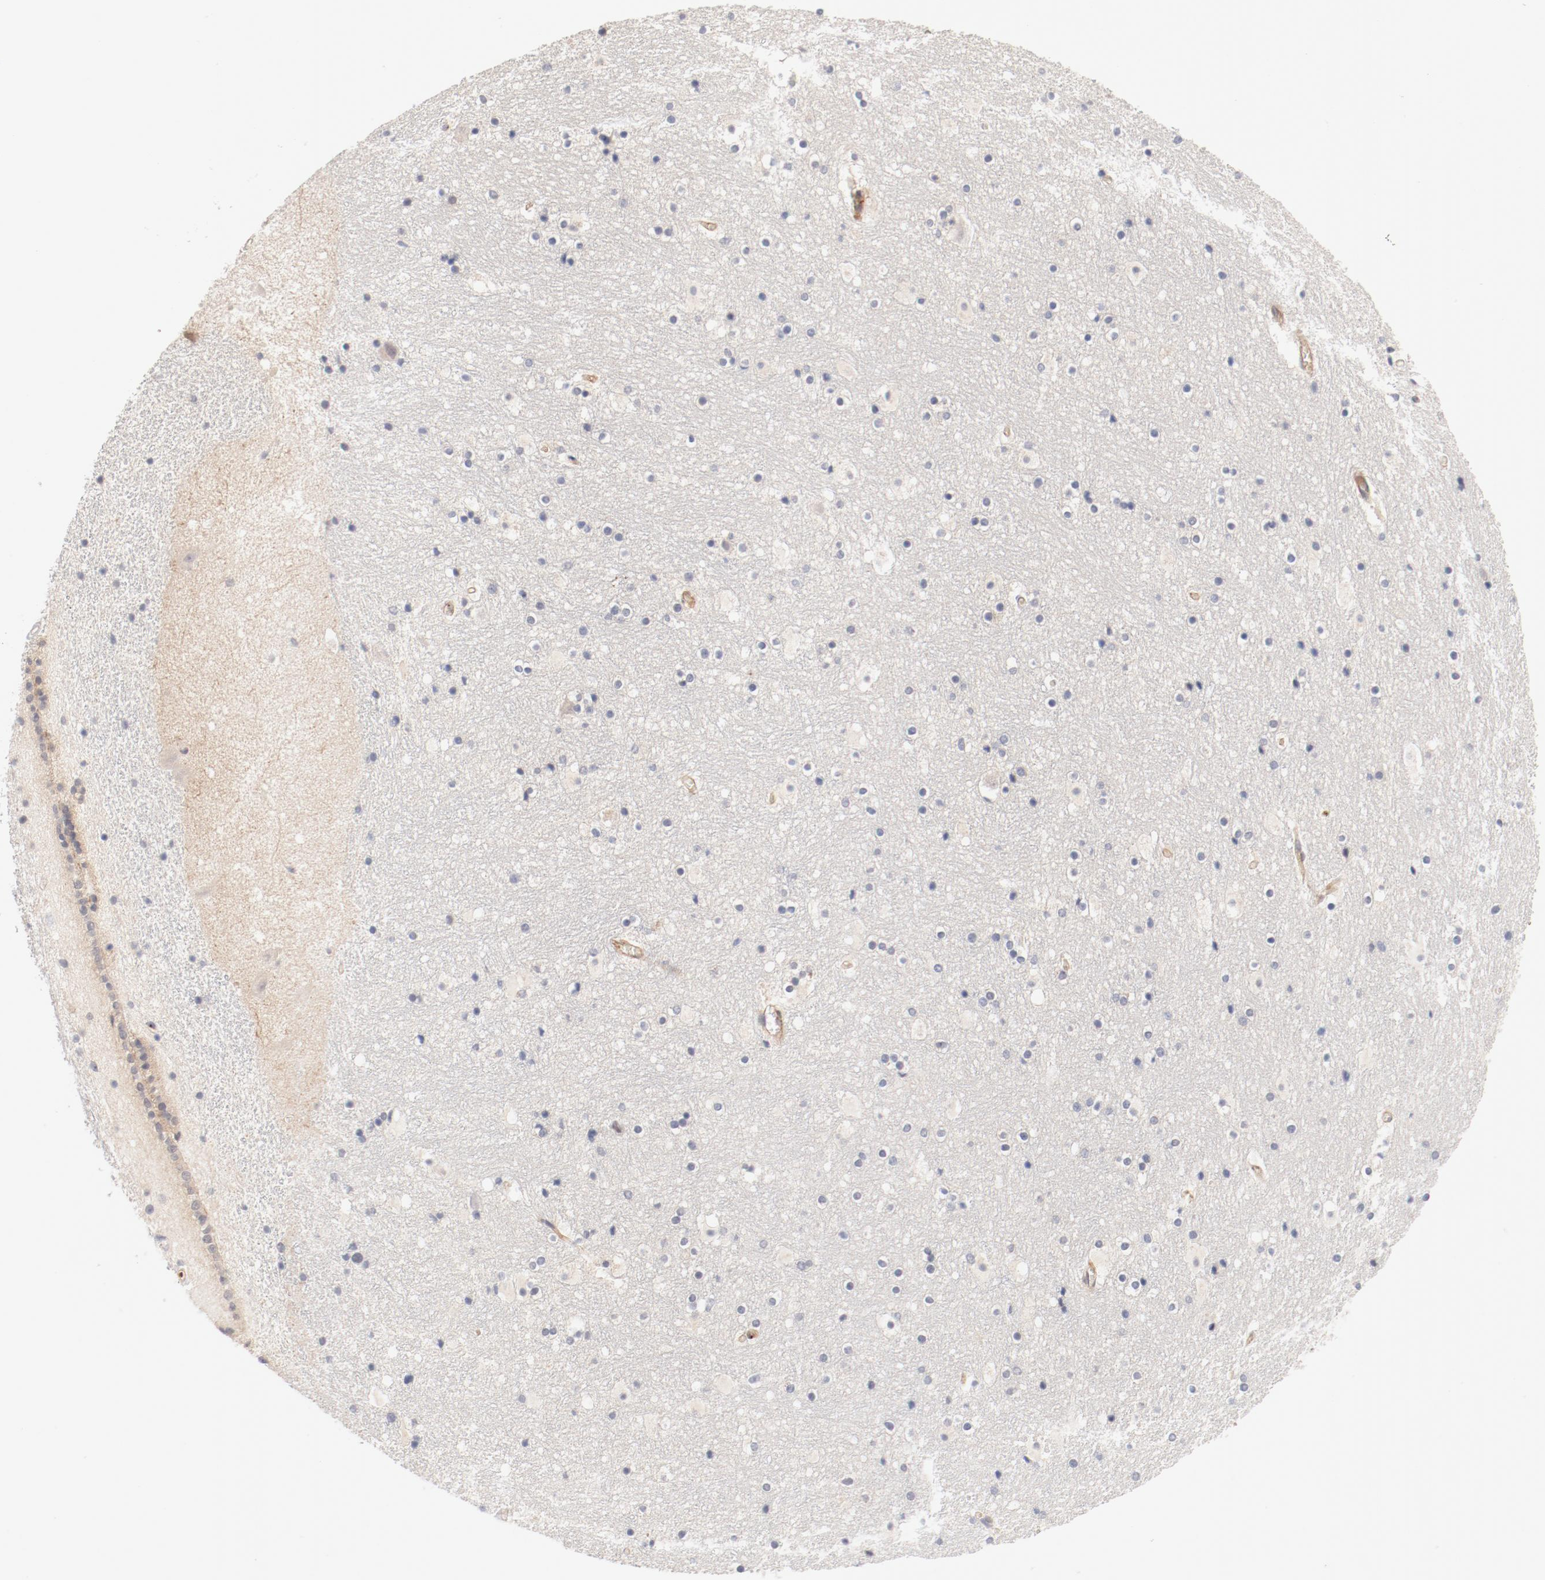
{"staining": {"intensity": "negative", "quantity": "none", "location": "none"}, "tissue": "hippocampus", "cell_type": "Glial cells", "image_type": "normal", "snomed": [{"axis": "morphology", "description": "Normal tissue, NOS"}, {"axis": "topography", "description": "Hippocampus"}], "caption": "This is an immunohistochemistry (IHC) image of normal human hippocampus. There is no staining in glial cells.", "gene": "ZNF267", "patient": {"sex": "male", "age": 45}}